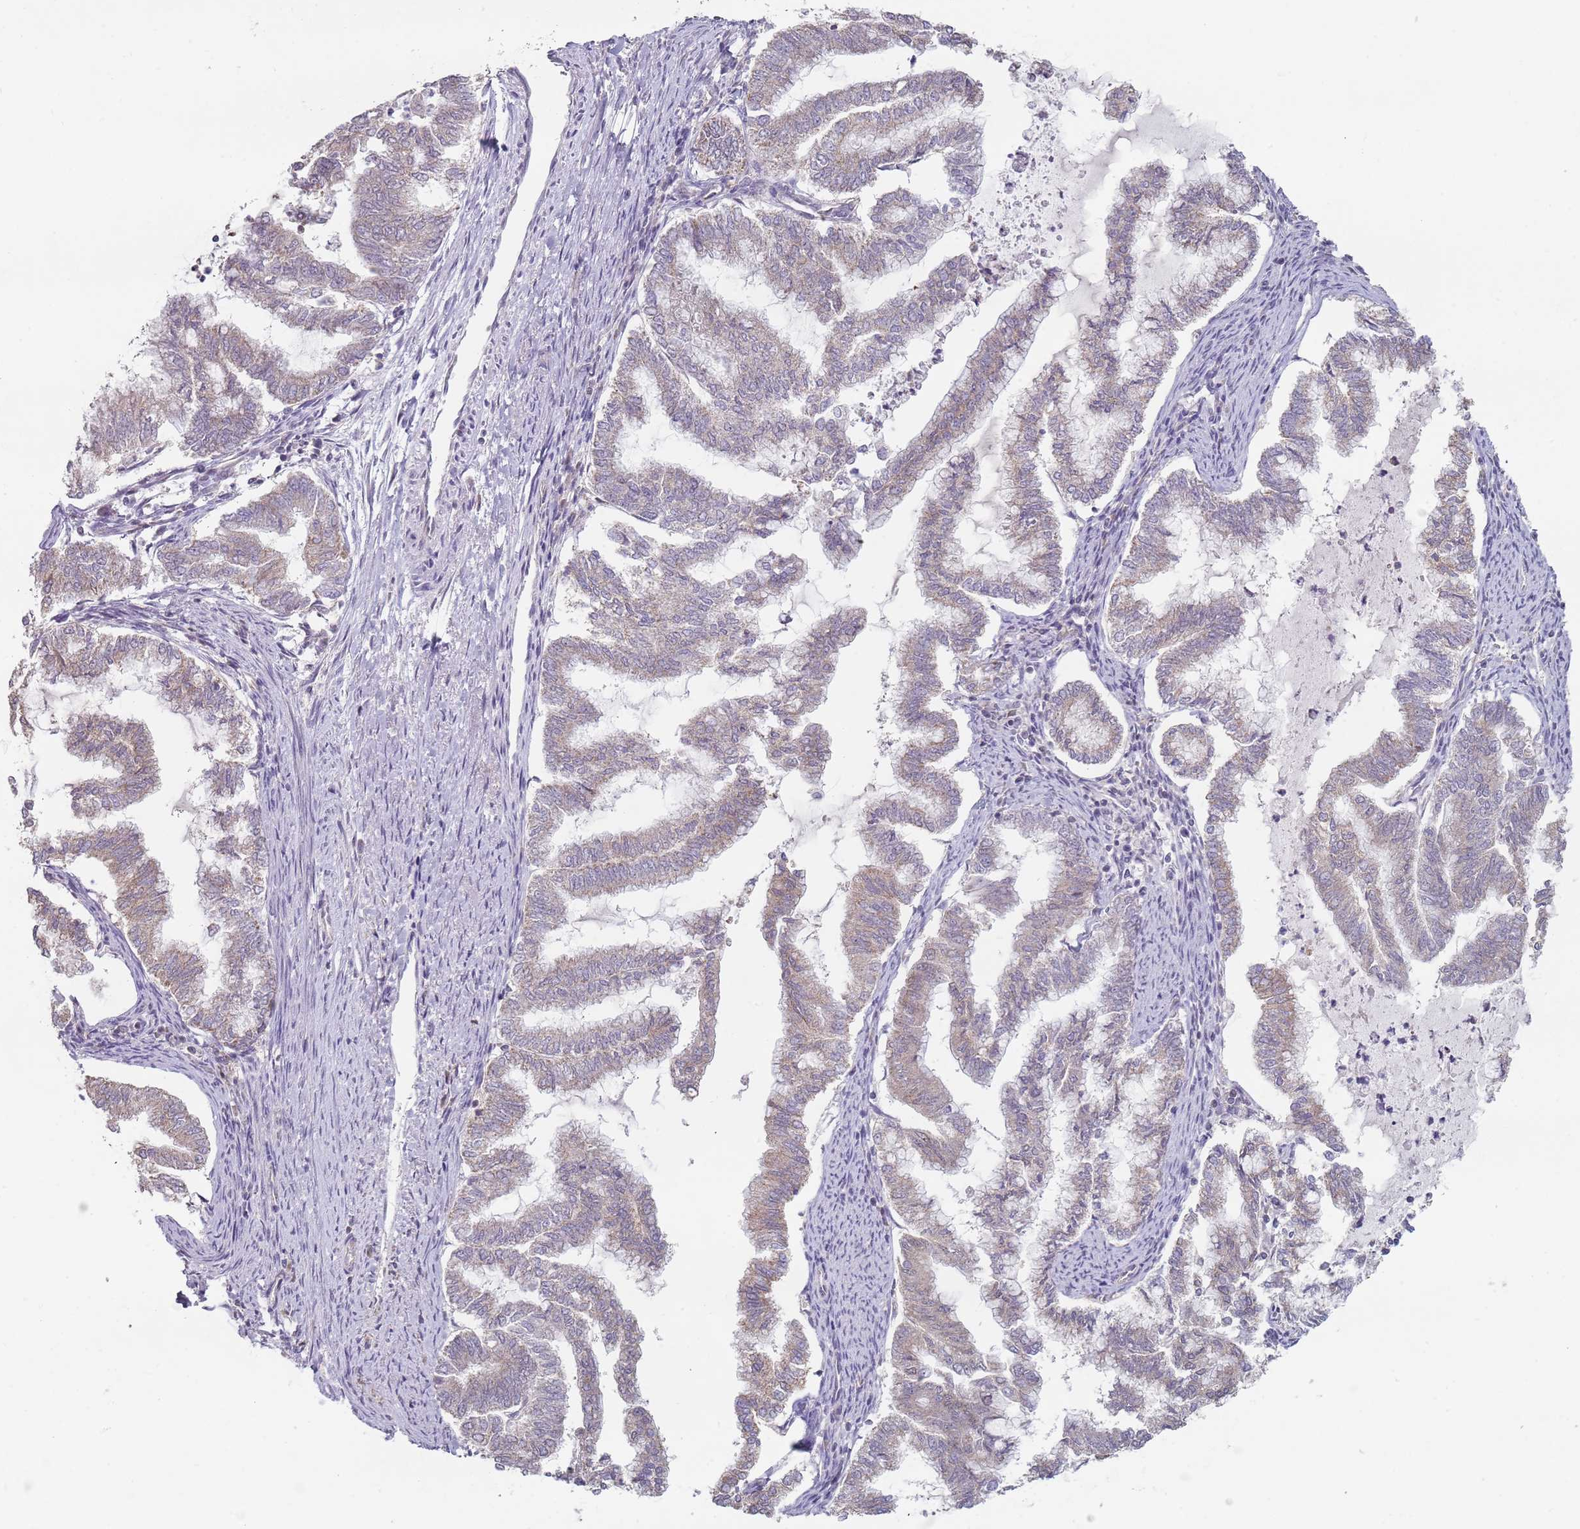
{"staining": {"intensity": "negative", "quantity": "none", "location": "none"}, "tissue": "endometrial cancer", "cell_type": "Tumor cells", "image_type": "cancer", "snomed": [{"axis": "morphology", "description": "Adenocarcinoma, NOS"}, {"axis": "topography", "description": "Endometrium"}], "caption": "Human adenocarcinoma (endometrial) stained for a protein using IHC demonstrates no positivity in tumor cells.", "gene": "SMARCAL1", "patient": {"sex": "female", "age": 79}}